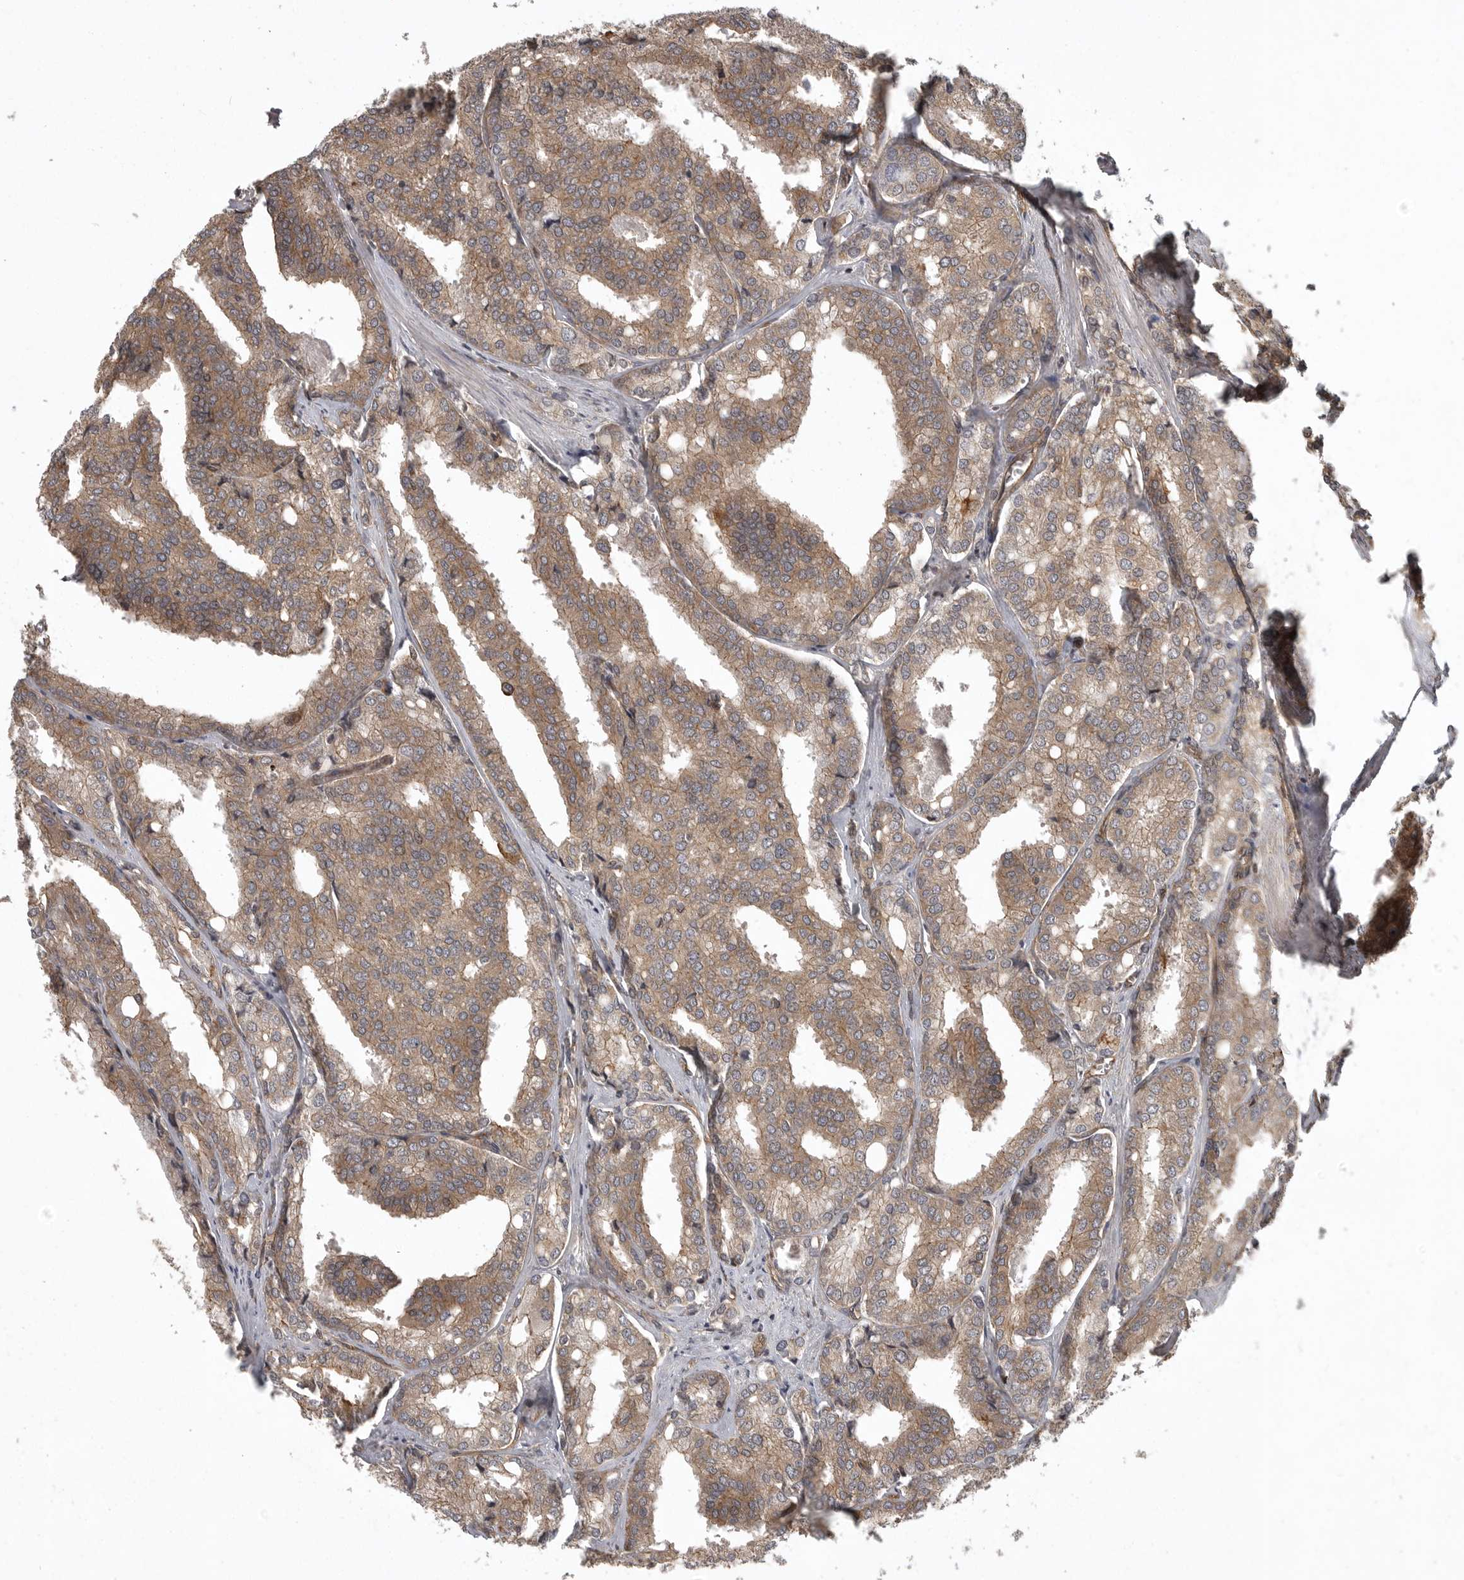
{"staining": {"intensity": "moderate", "quantity": ">75%", "location": "cytoplasmic/membranous"}, "tissue": "prostate cancer", "cell_type": "Tumor cells", "image_type": "cancer", "snomed": [{"axis": "morphology", "description": "Adenocarcinoma, High grade"}, {"axis": "topography", "description": "Prostate"}], "caption": "Prostate adenocarcinoma (high-grade) stained for a protein displays moderate cytoplasmic/membranous positivity in tumor cells. The staining is performed using DAB brown chromogen to label protein expression. The nuclei are counter-stained blue using hematoxylin.", "gene": "DNAJC8", "patient": {"sex": "male", "age": 50}}